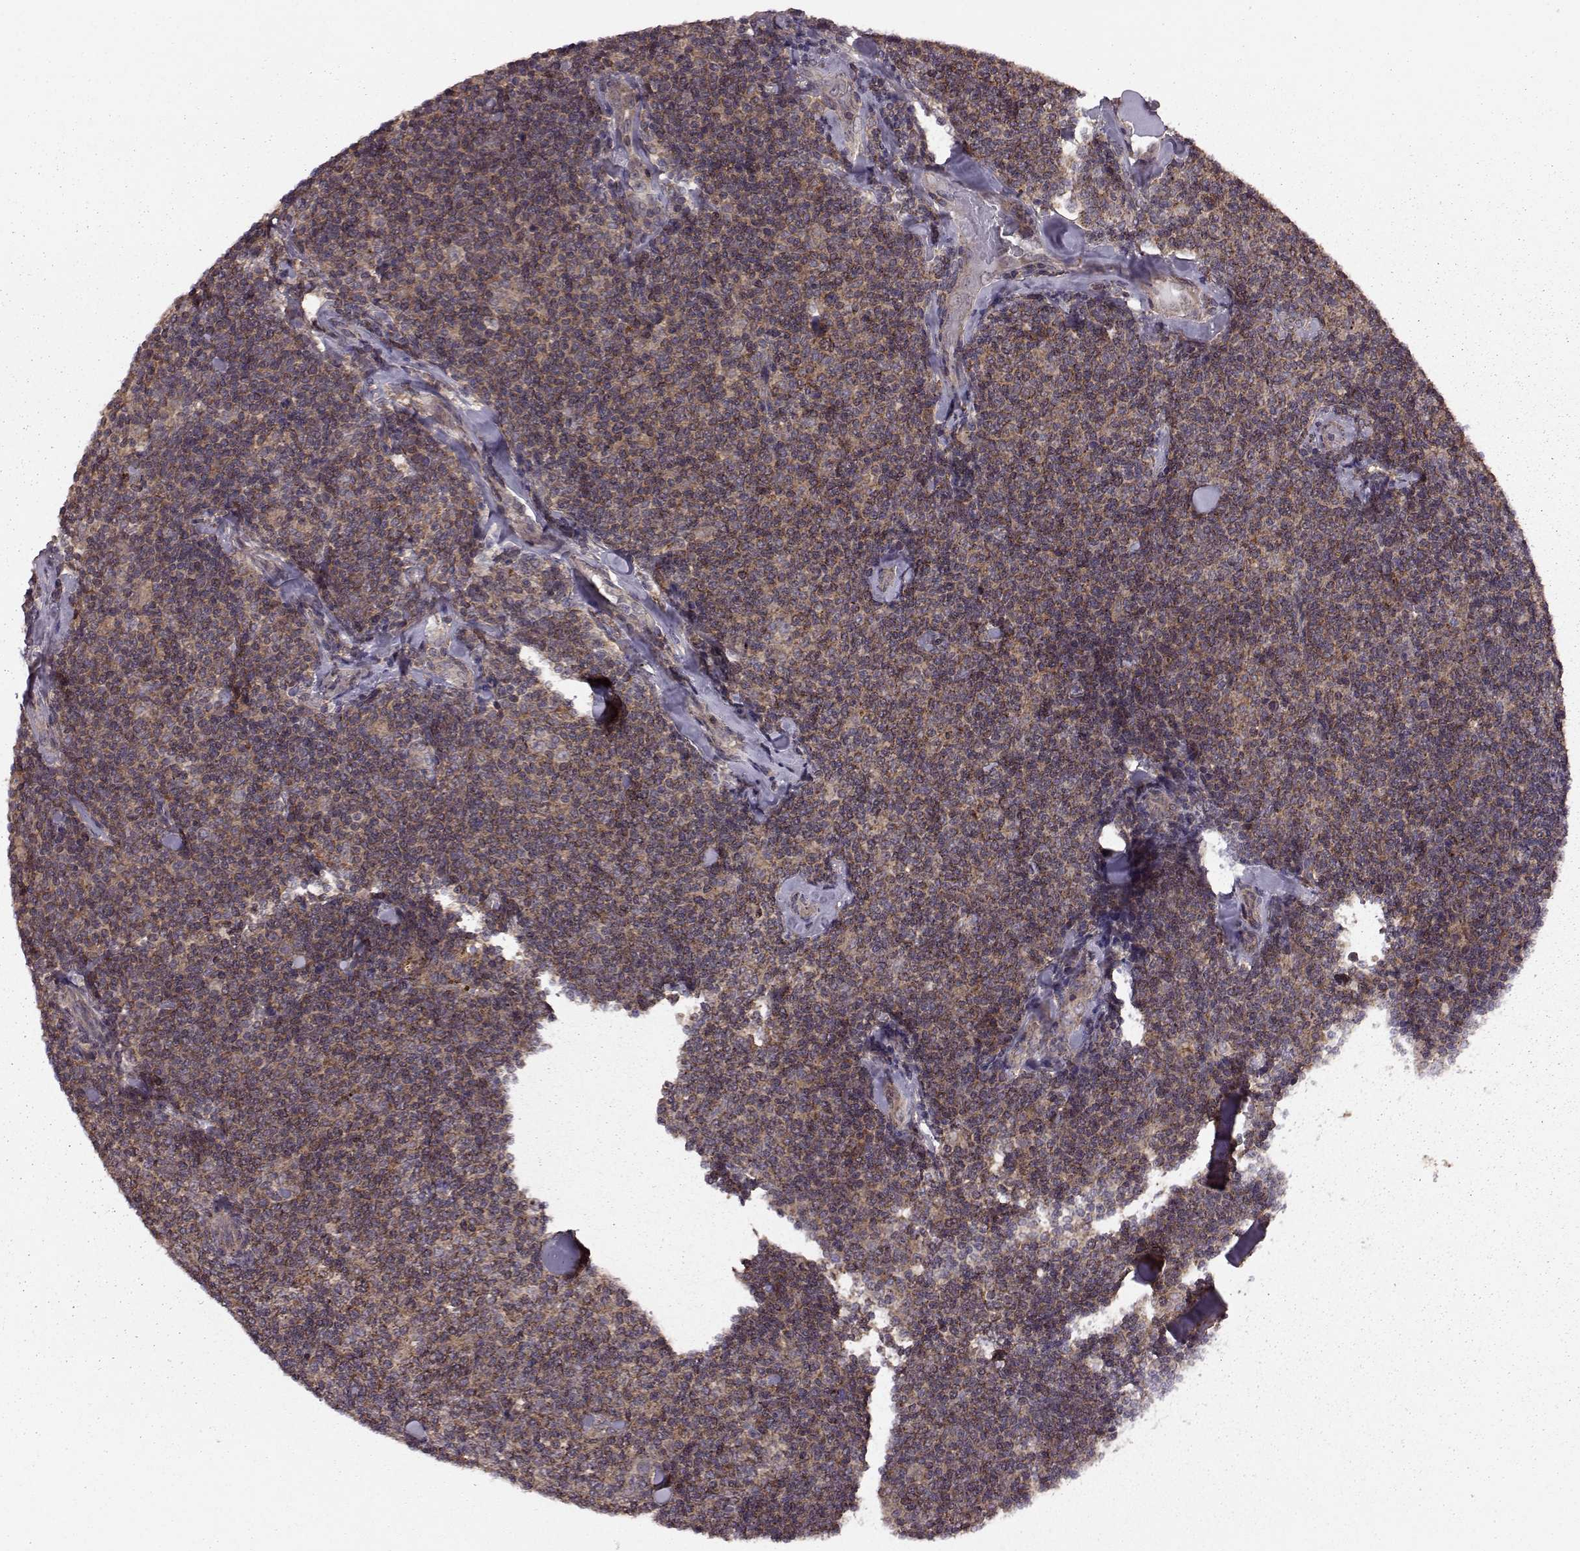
{"staining": {"intensity": "moderate", "quantity": ">75%", "location": "cytoplasmic/membranous"}, "tissue": "lymphoma", "cell_type": "Tumor cells", "image_type": "cancer", "snomed": [{"axis": "morphology", "description": "Malignant lymphoma, non-Hodgkin's type, Low grade"}, {"axis": "topography", "description": "Lymph node"}], "caption": "Immunohistochemistry histopathology image of lymphoma stained for a protein (brown), which shows medium levels of moderate cytoplasmic/membranous staining in approximately >75% of tumor cells.", "gene": "FNIP2", "patient": {"sex": "female", "age": 56}}